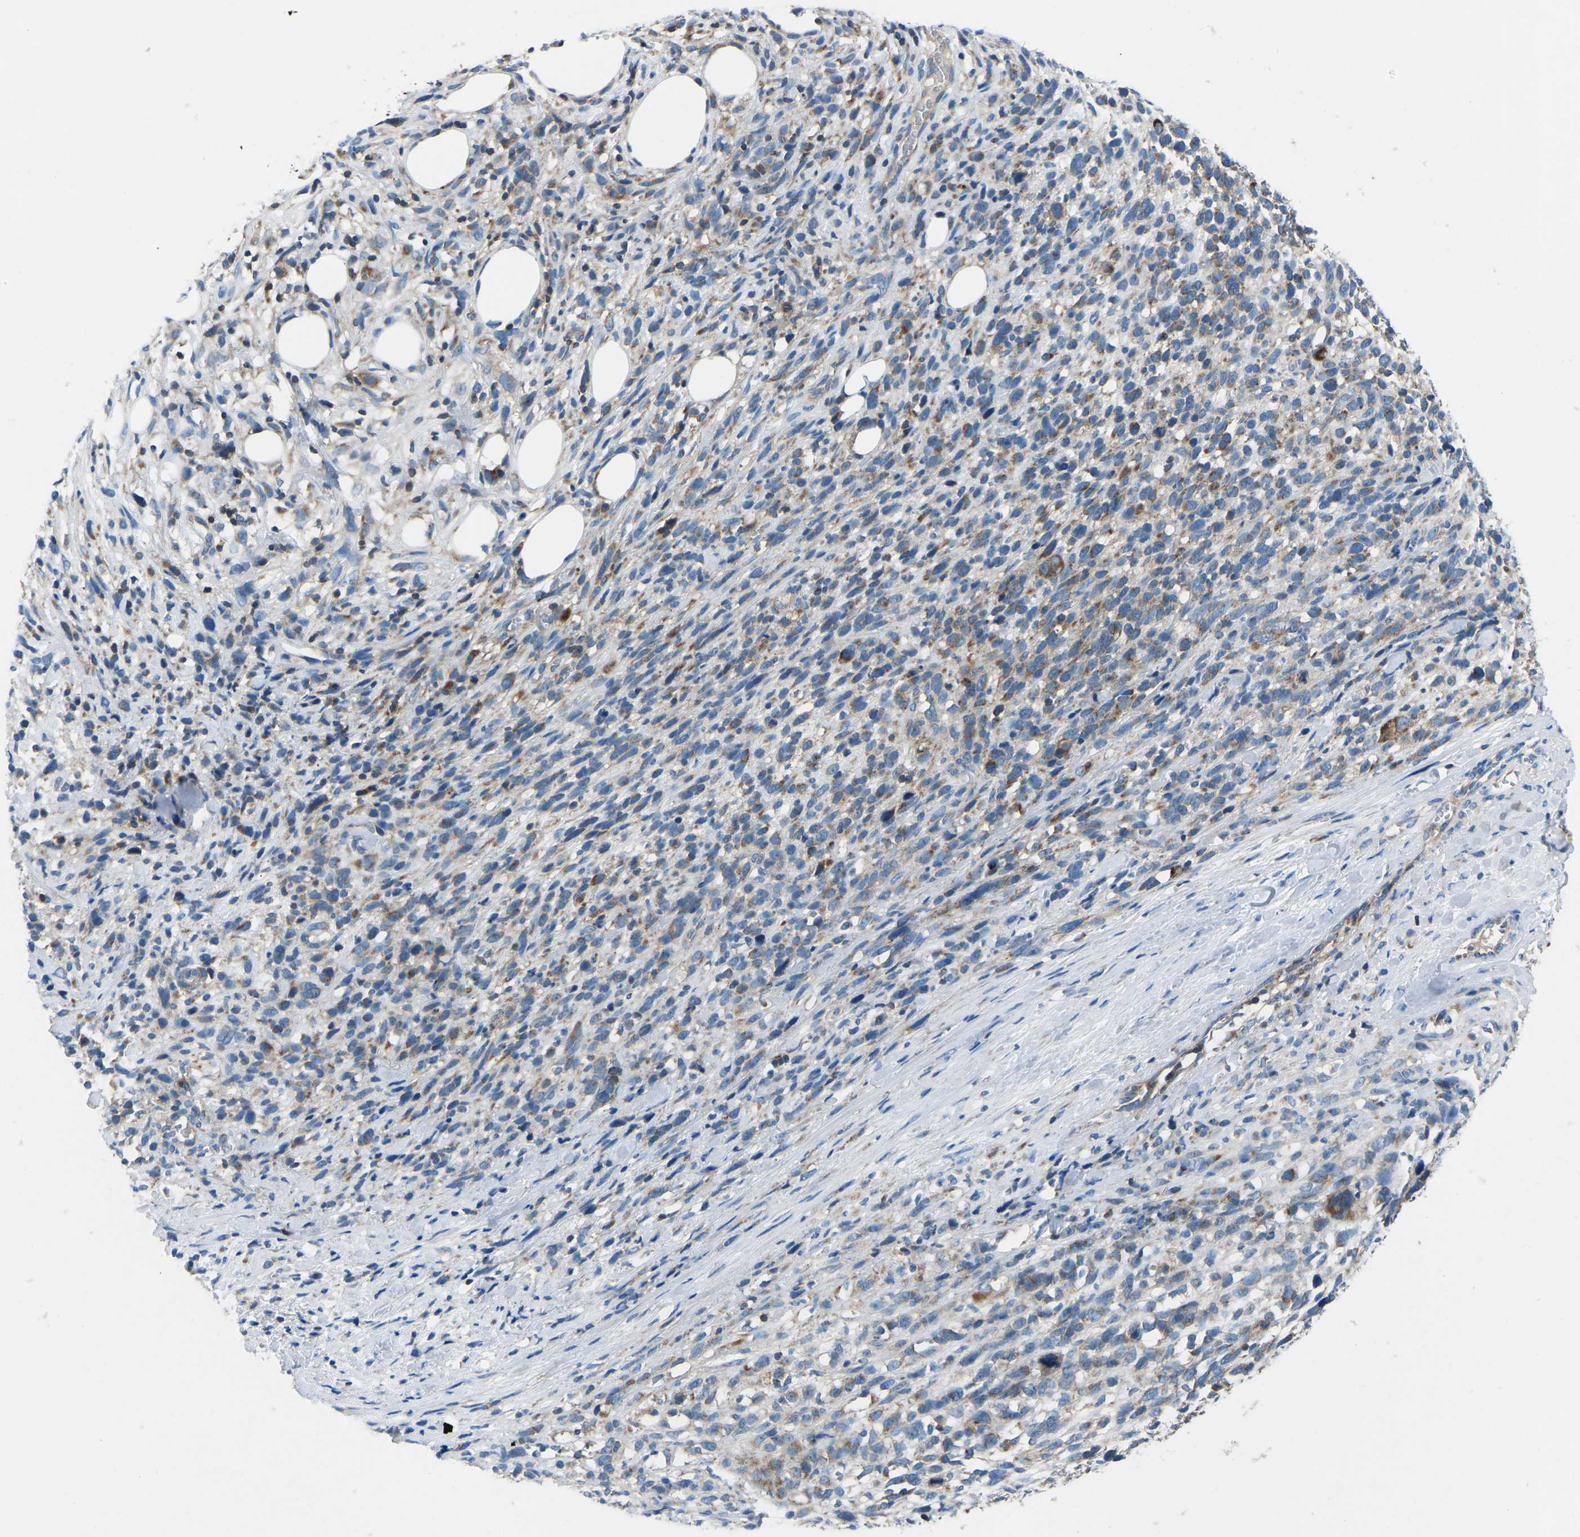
{"staining": {"intensity": "moderate", "quantity": "<25%", "location": "cytoplasmic/membranous"}, "tissue": "melanoma", "cell_type": "Tumor cells", "image_type": "cancer", "snomed": [{"axis": "morphology", "description": "Malignant melanoma, NOS"}, {"axis": "topography", "description": "Skin"}], "caption": "High-magnification brightfield microscopy of melanoma stained with DAB (brown) and counterstained with hematoxylin (blue). tumor cells exhibit moderate cytoplasmic/membranous expression is appreciated in about<25% of cells.", "gene": "GRK6", "patient": {"sex": "female", "age": 55}}